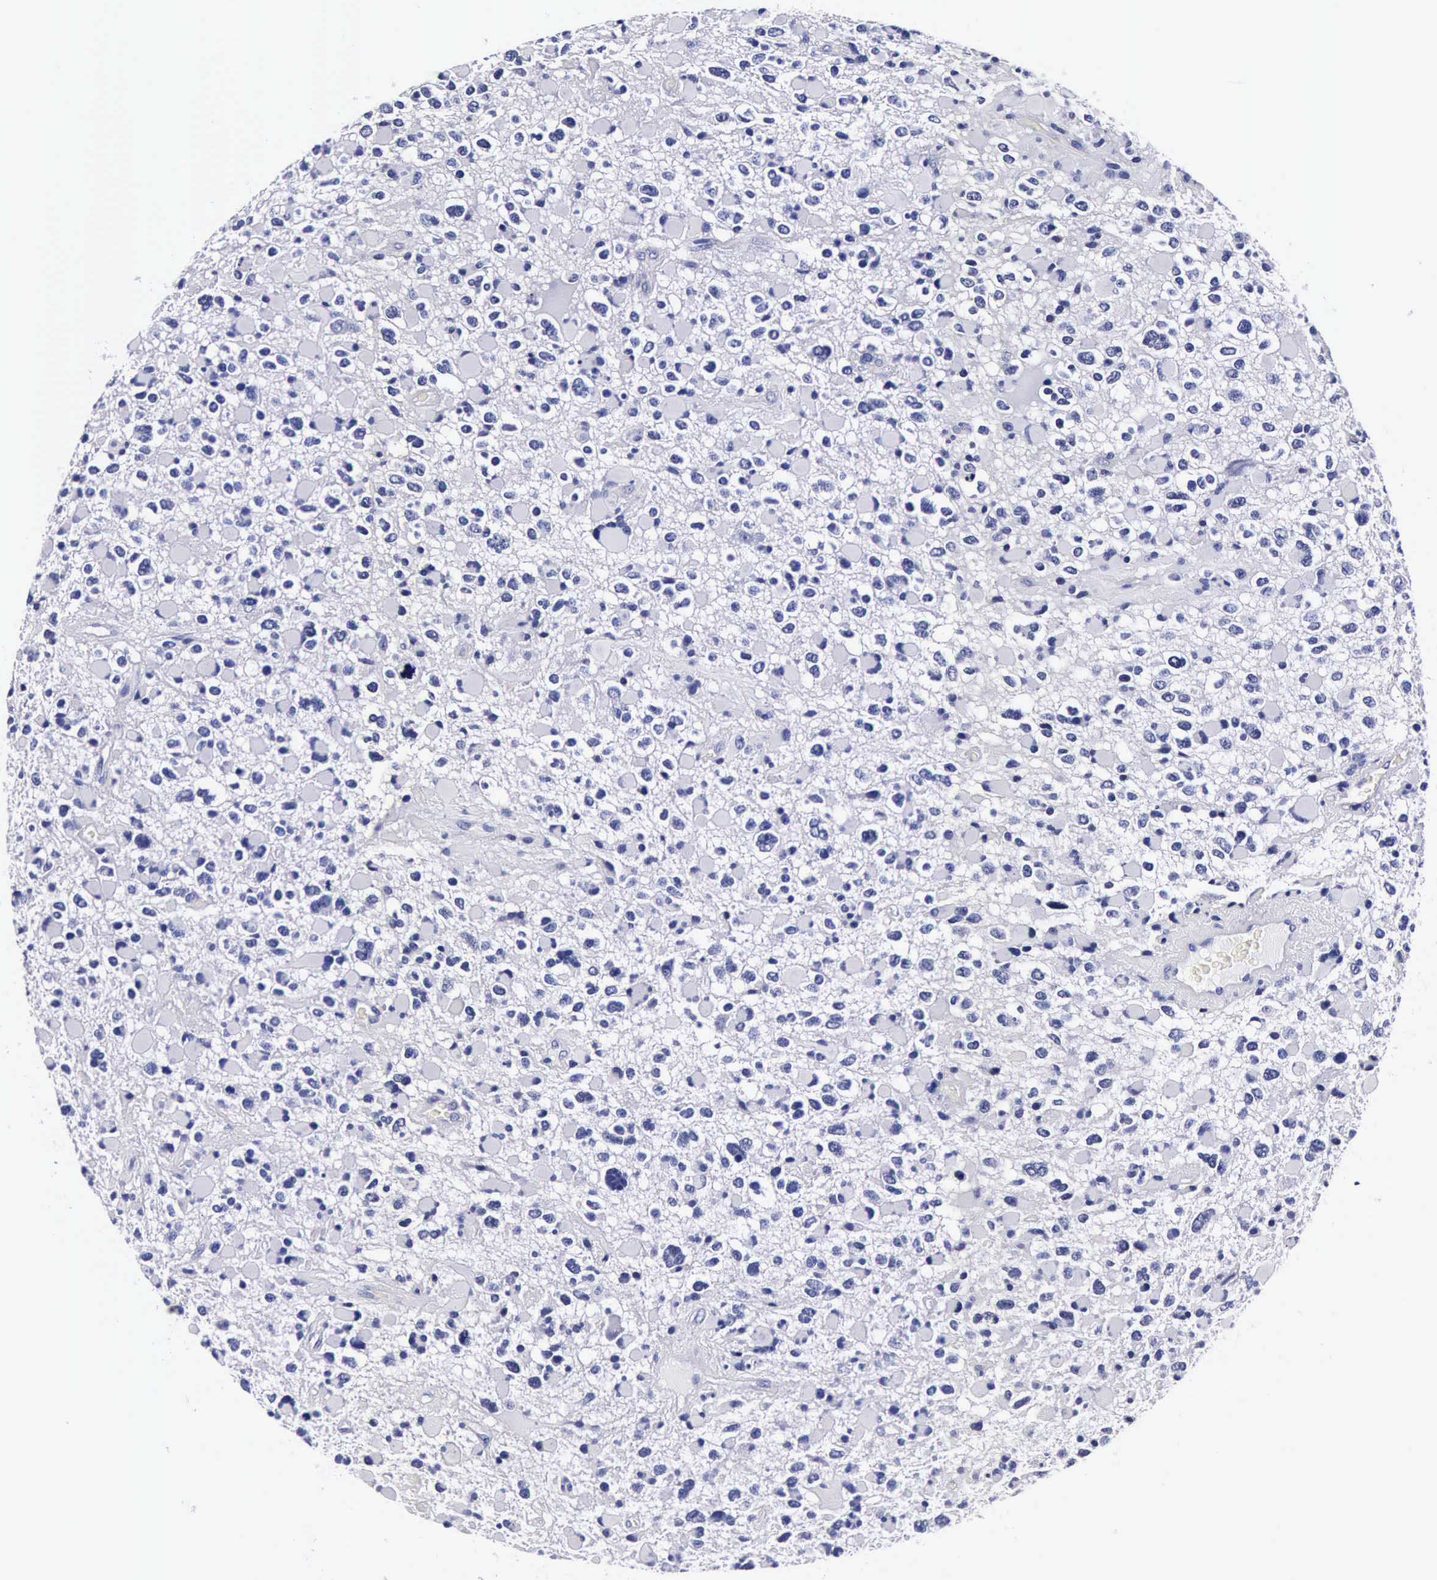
{"staining": {"intensity": "negative", "quantity": "none", "location": "none"}, "tissue": "glioma", "cell_type": "Tumor cells", "image_type": "cancer", "snomed": [{"axis": "morphology", "description": "Glioma, malignant, High grade"}, {"axis": "topography", "description": "Brain"}], "caption": "A histopathology image of glioma stained for a protein shows no brown staining in tumor cells.", "gene": "IAPP", "patient": {"sex": "female", "age": 37}}